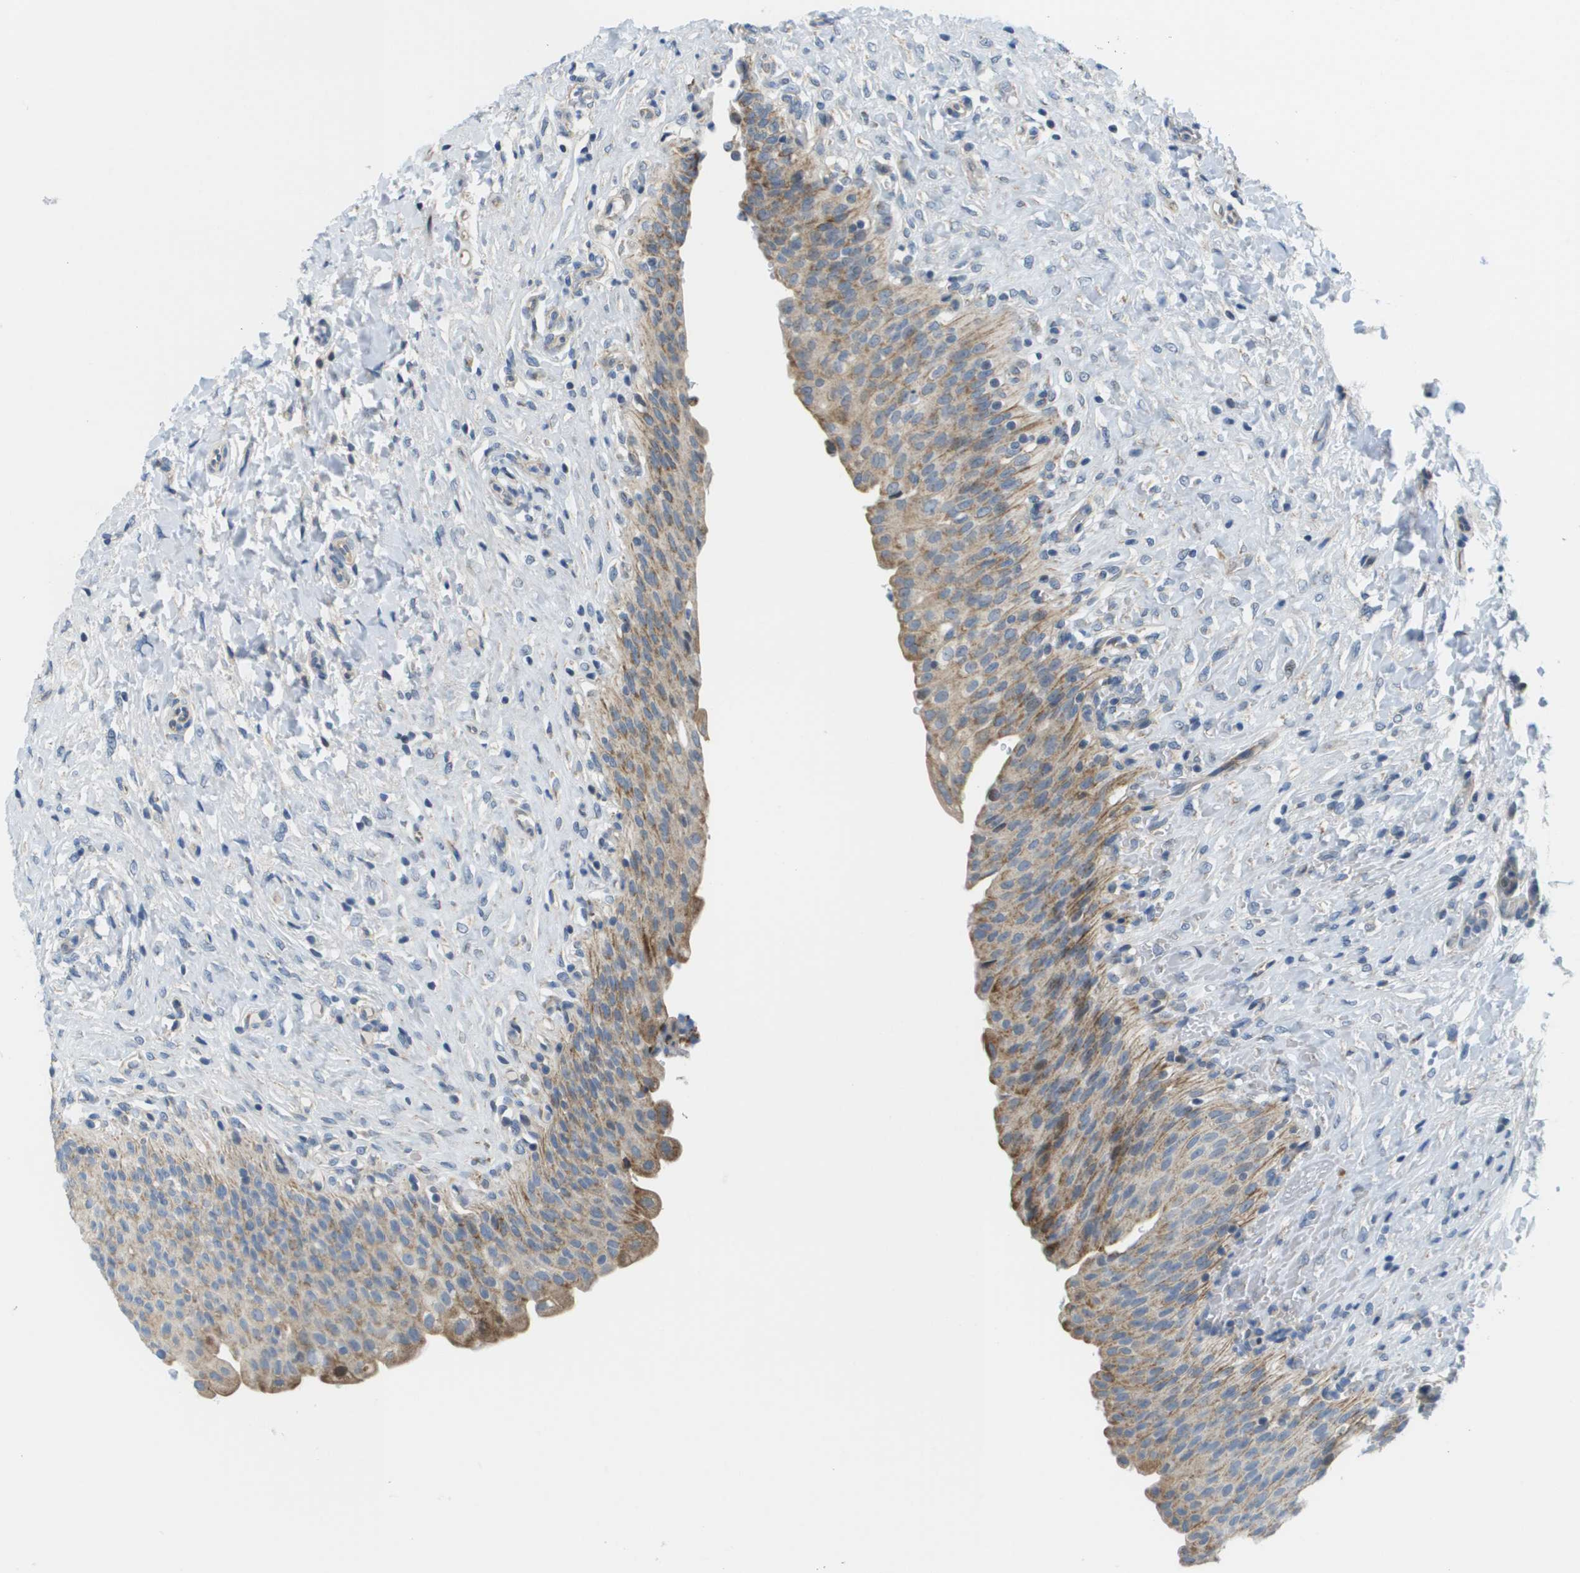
{"staining": {"intensity": "moderate", "quantity": "25%-75%", "location": "cytoplasmic/membranous"}, "tissue": "urinary bladder", "cell_type": "Urothelial cells", "image_type": "normal", "snomed": [{"axis": "morphology", "description": "Urothelial carcinoma, High grade"}, {"axis": "topography", "description": "Urinary bladder"}], "caption": "Immunohistochemistry (IHC) staining of normal urinary bladder, which demonstrates medium levels of moderate cytoplasmic/membranous staining in about 25%-75% of urothelial cells indicating moderate cytoplasmic/membranous protein expression. The staining was performed using DAB (brown) for protein detection and nuclei were counterstained in hematoxylin (blue).", "gene": "KRT23", "patient": {"sex": "male", "age": 46}}